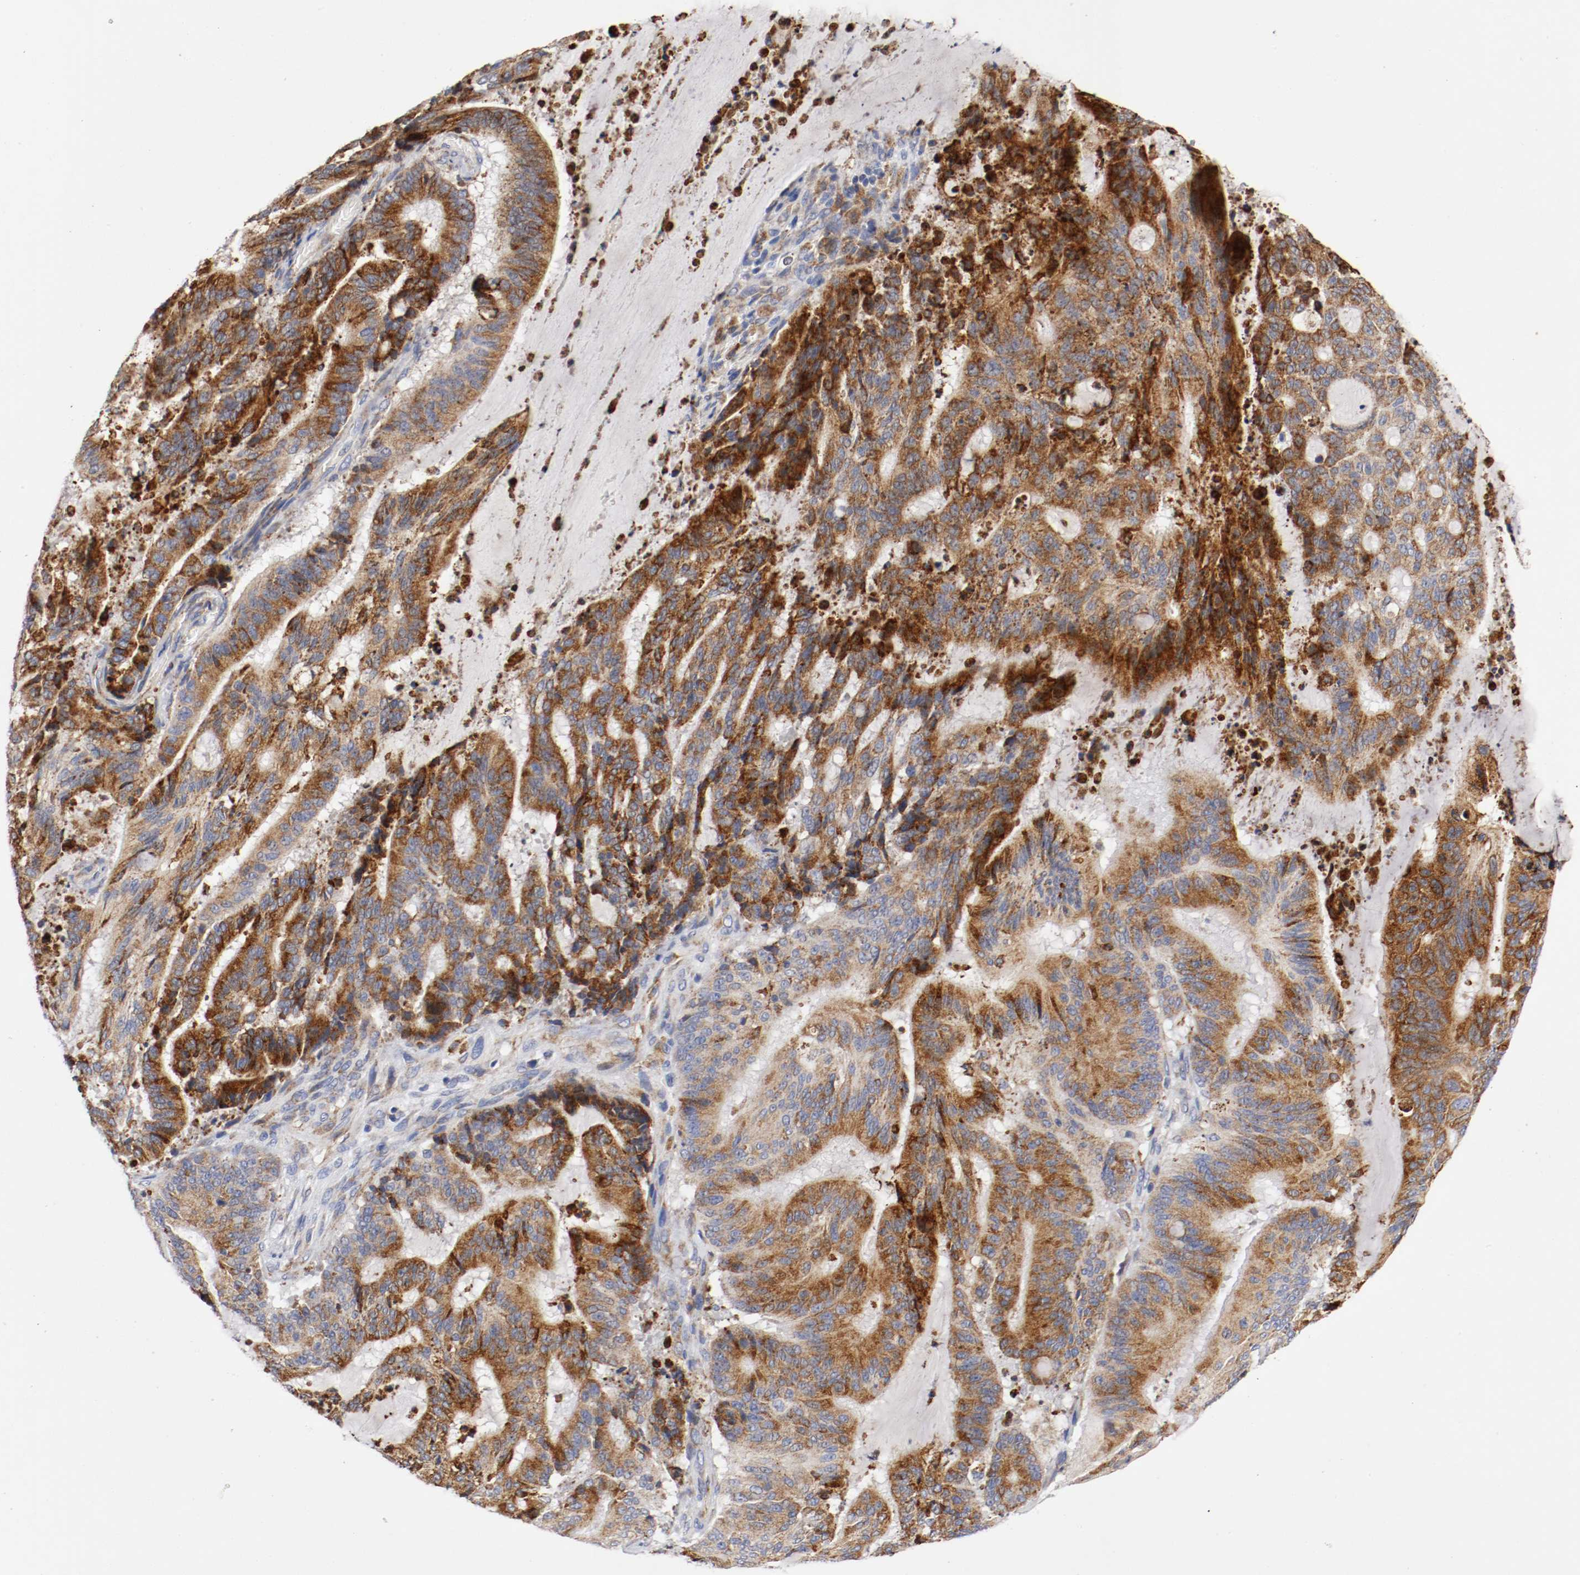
{"staining": {"intensity": "strong", "quantity": ">75%", "location": "cytoplasmic/membranous"}, "tissue": "liver cancer", "cell_type": "Tumor cells", "image_type": "cancer", "snomed": [{"axis": "morphology", "description": "Cholangiocarcinoma"}, {"axis": "topography", "description": "Liver"}], "caption": "Immunohistochemical staining of liver cancer displays high levels of strong cytoplasmic/membranous expression in about >75% of tumor cells.", "gene": "TRAF2", "patient": {"sex": "female", "age": 73}}